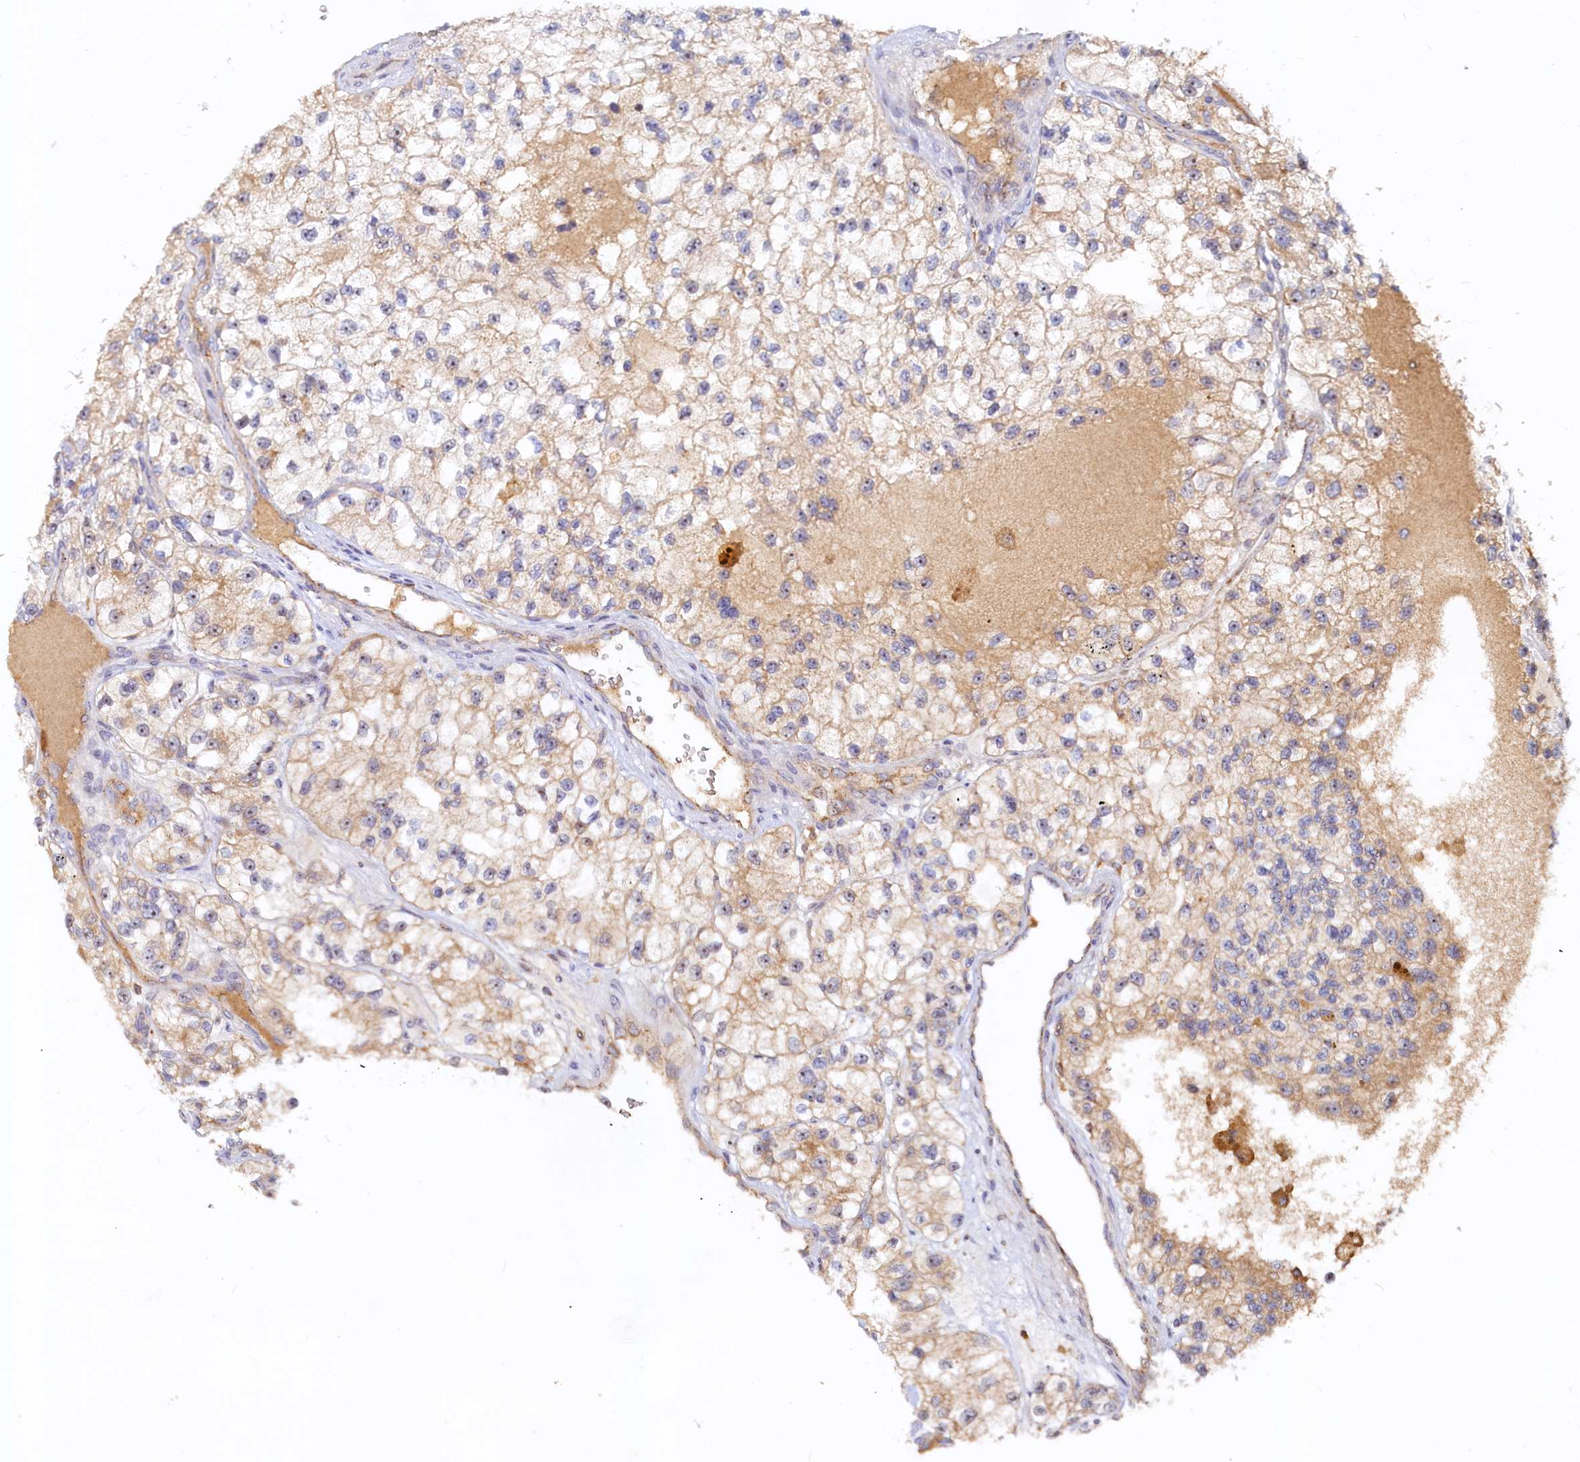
{"staining": {"intensity": "weak", "quantity": "25%-75%", "location": "cytoplasmic/membranous,nuclear"}, "tissue": "renal cancer", "cell_type": "Tumor cells", "image_type": "cancer", "snomed": [{"axis": "morphology", "description": "Adenocarcinoma, NOS"}, {"axis": "topography", "description": "Kidney"}], "caption": "Renal cancer stained with a protein marker exhibits weak staining in tumor cells.", "gene": "RGS7BP", "patient": {"sex": "female", "age": 57}}